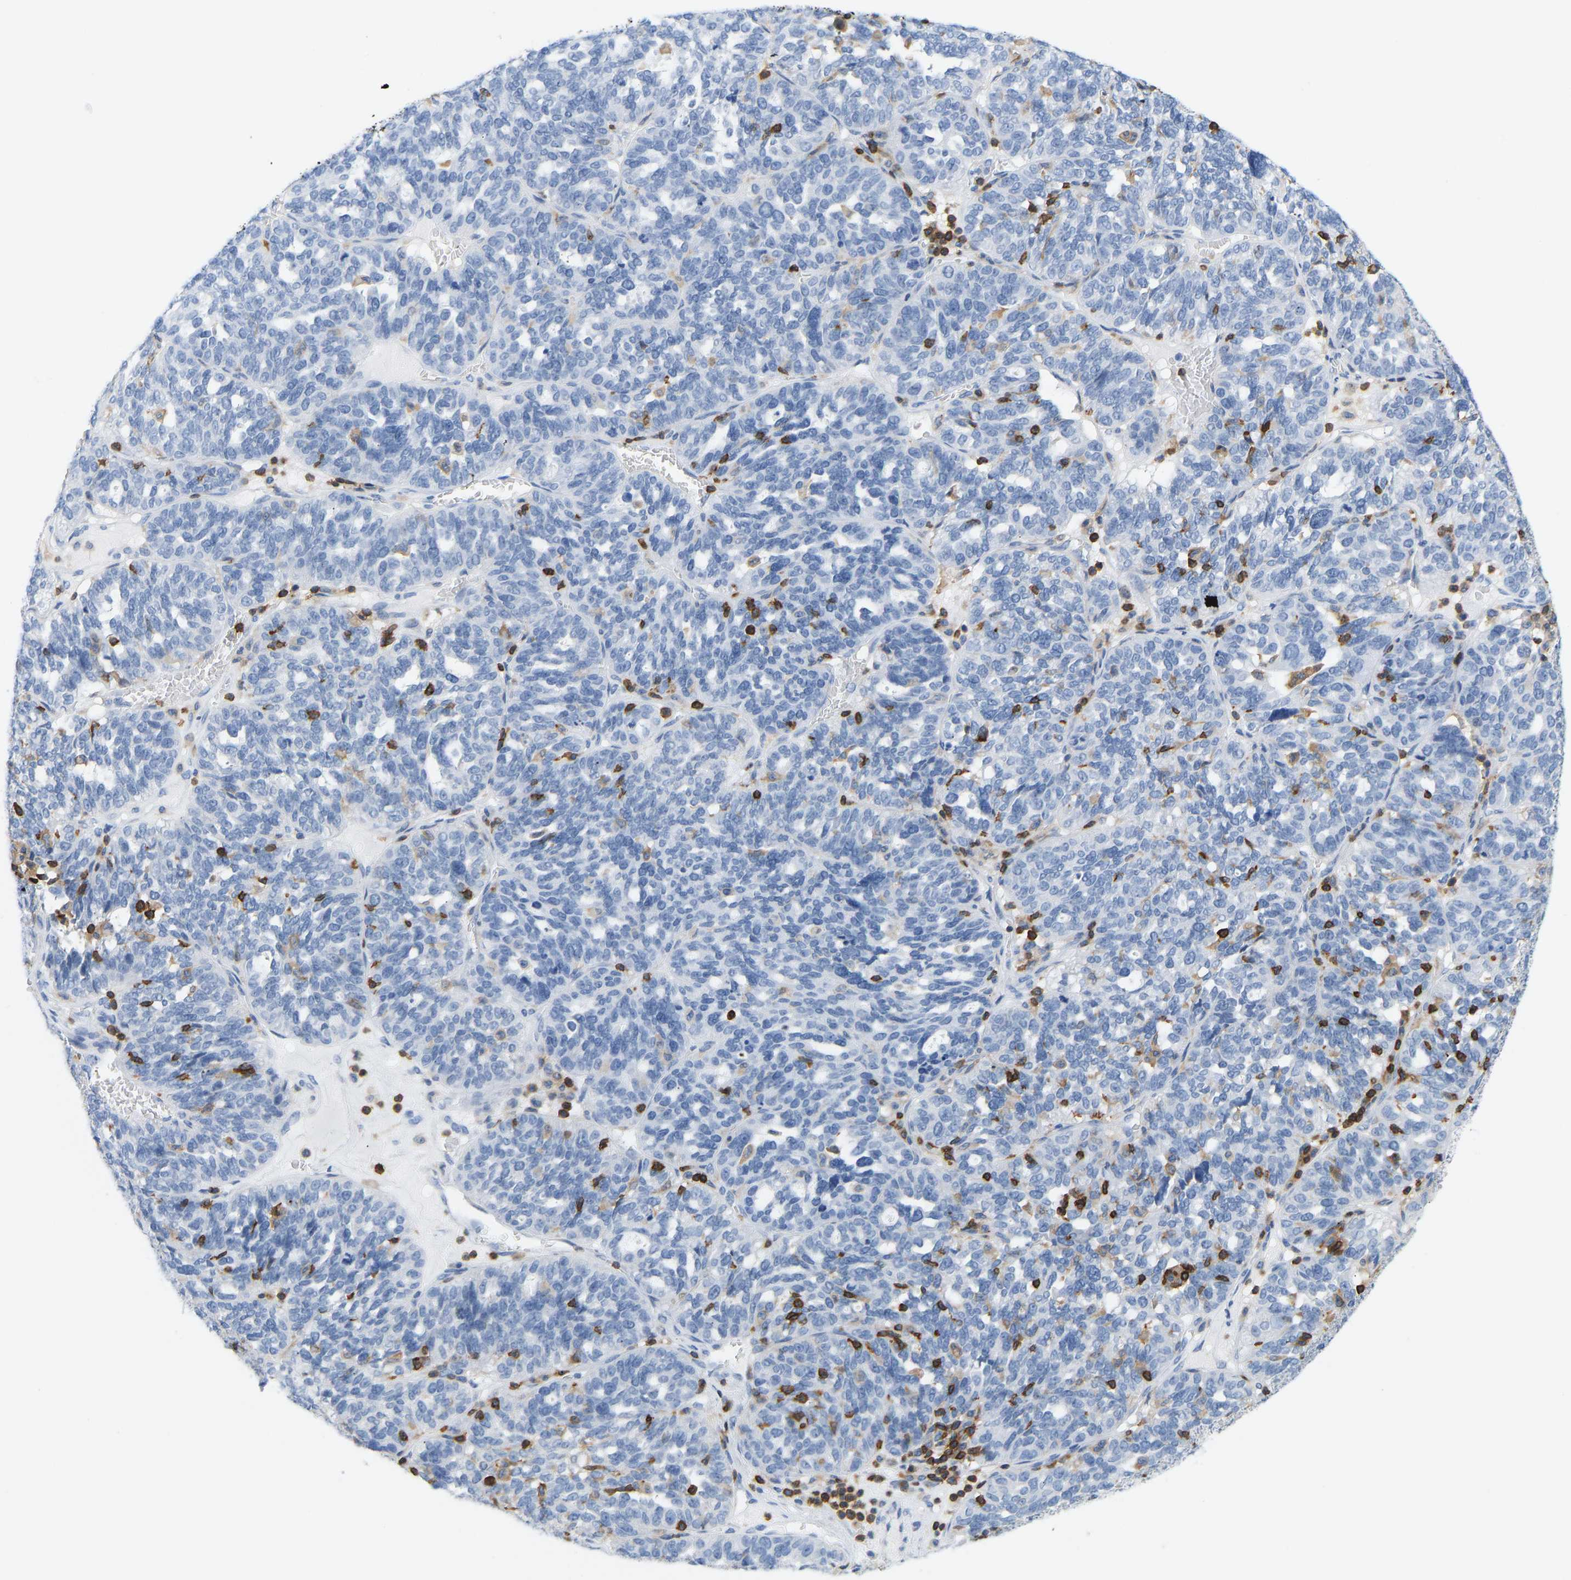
{"staining": {"intensity": "negative", "quantity": "none", "location": "none"}, "tissue": "ovarian cancer", "cell_type": "Tumor cells", "image_type": "cancer", "snomed": [{"axis": "morphology", "description": "Cystadenocarcinoma, serous, NOS"}, {"axis": "topography", "description": "Ovary"}], "caption": "Immunohistochemistry image of human ovarian serous cystadenocarcinoma stained for a protein (brown), which reveals no staining in tumor cells.", "gene": "EVL", "patient": {"sex": "female", "age": 59}}